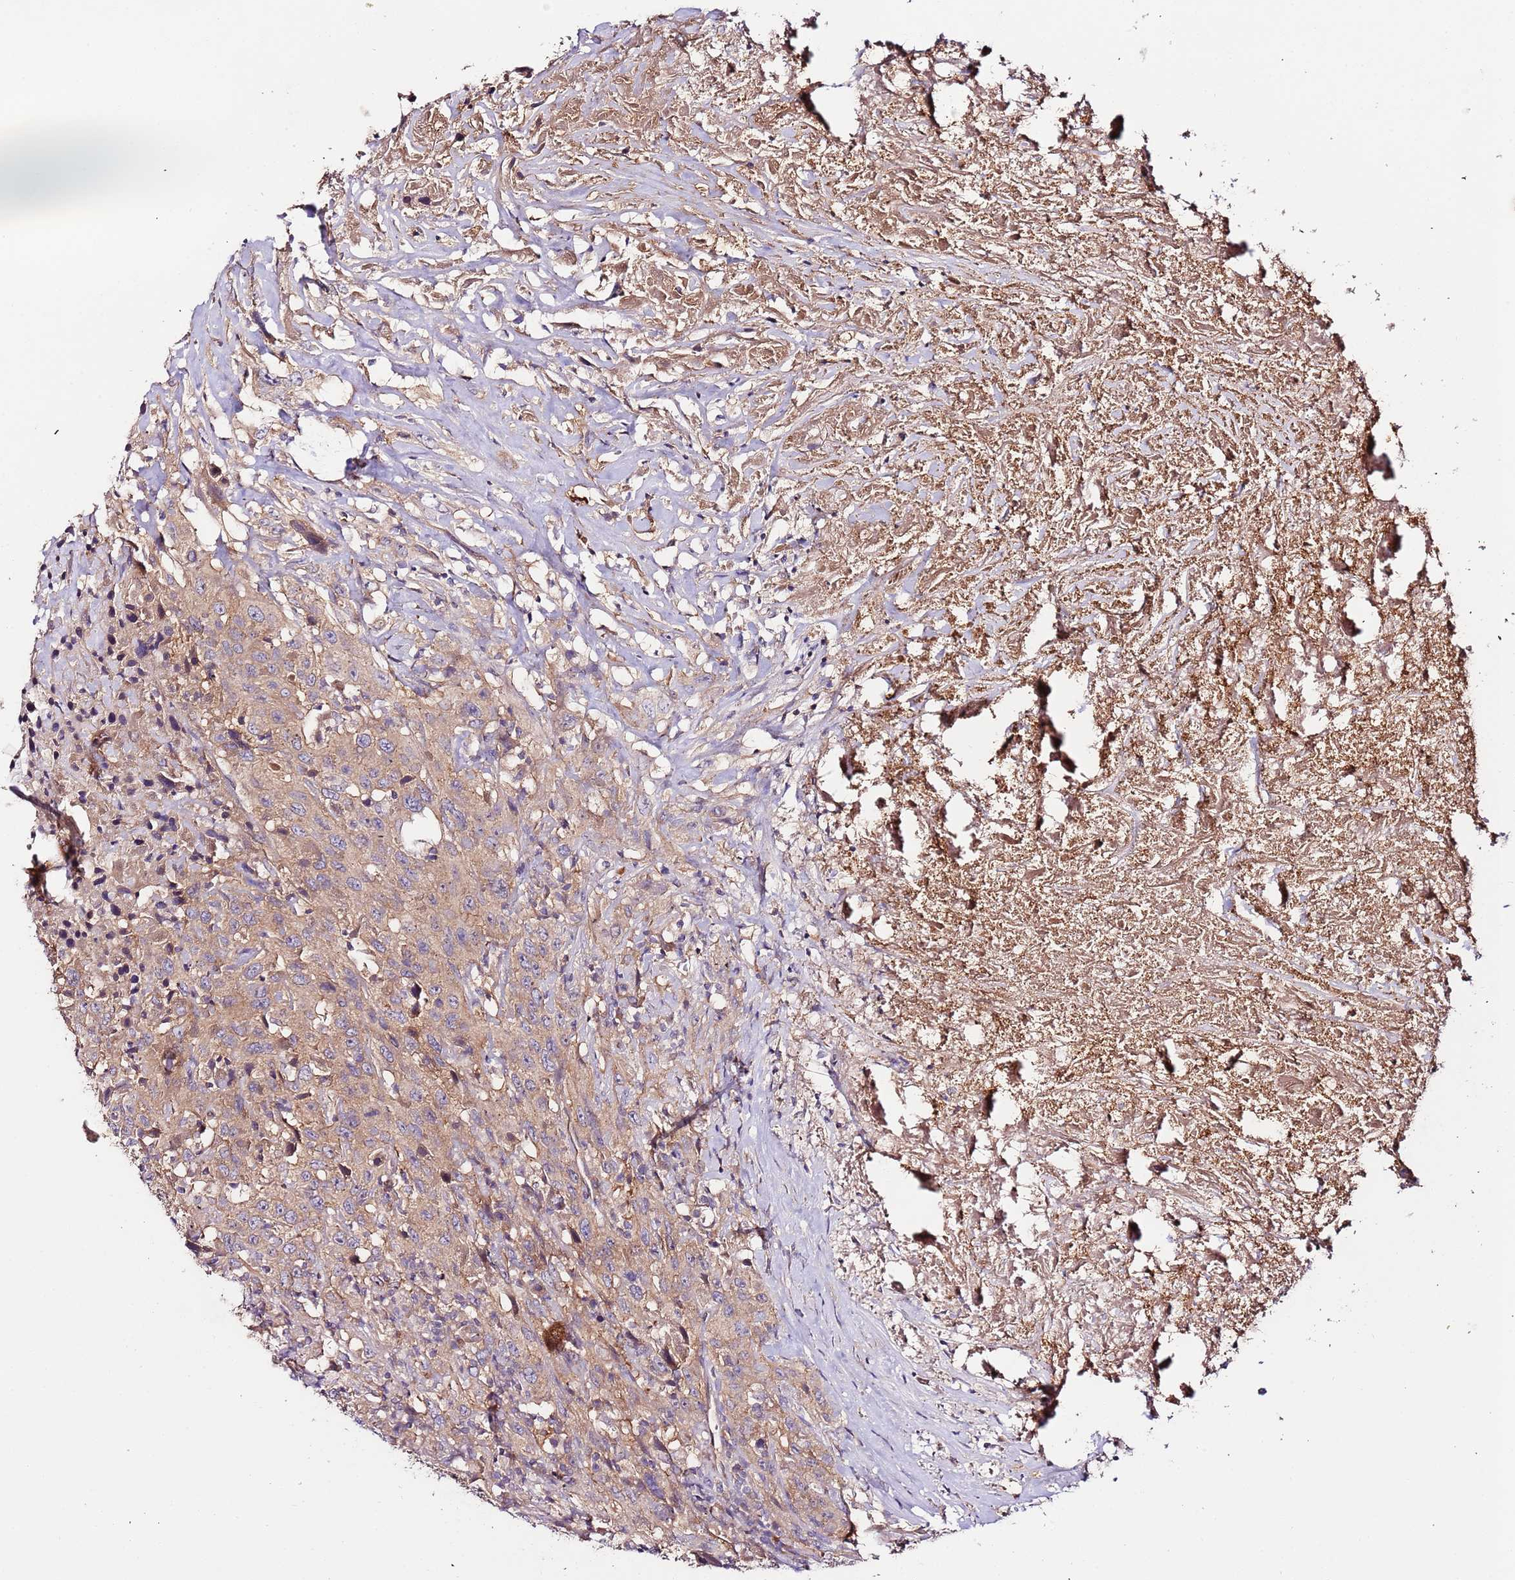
{"staining": {"intensity": "weak", "quantity": ">75%", "location": "cytoplasmic/membranous"}, "tissue": "urothelial cancer", "cell_type": "Tumor cells", "image_type": "cancer", "snomed": [{"axis": "morphology", "description": "Urothelial carcinoma, High grade"}, {"axis": "topography", "description": "Urinary bladder"}], "caption": "Protein expression analysis of high-grade urothelial carcinoma reveals weak cytoplasmic/membranous positivity in approximately >75% of tumor cells. Using DAB (3,3'-diaminobenzidine) (brown) and hematoxylin (blue) stains, captured at high magnification using brightfield microscopy.", "gene": "FLVCR1", "patient": {"sex": "male", "age": 61}}